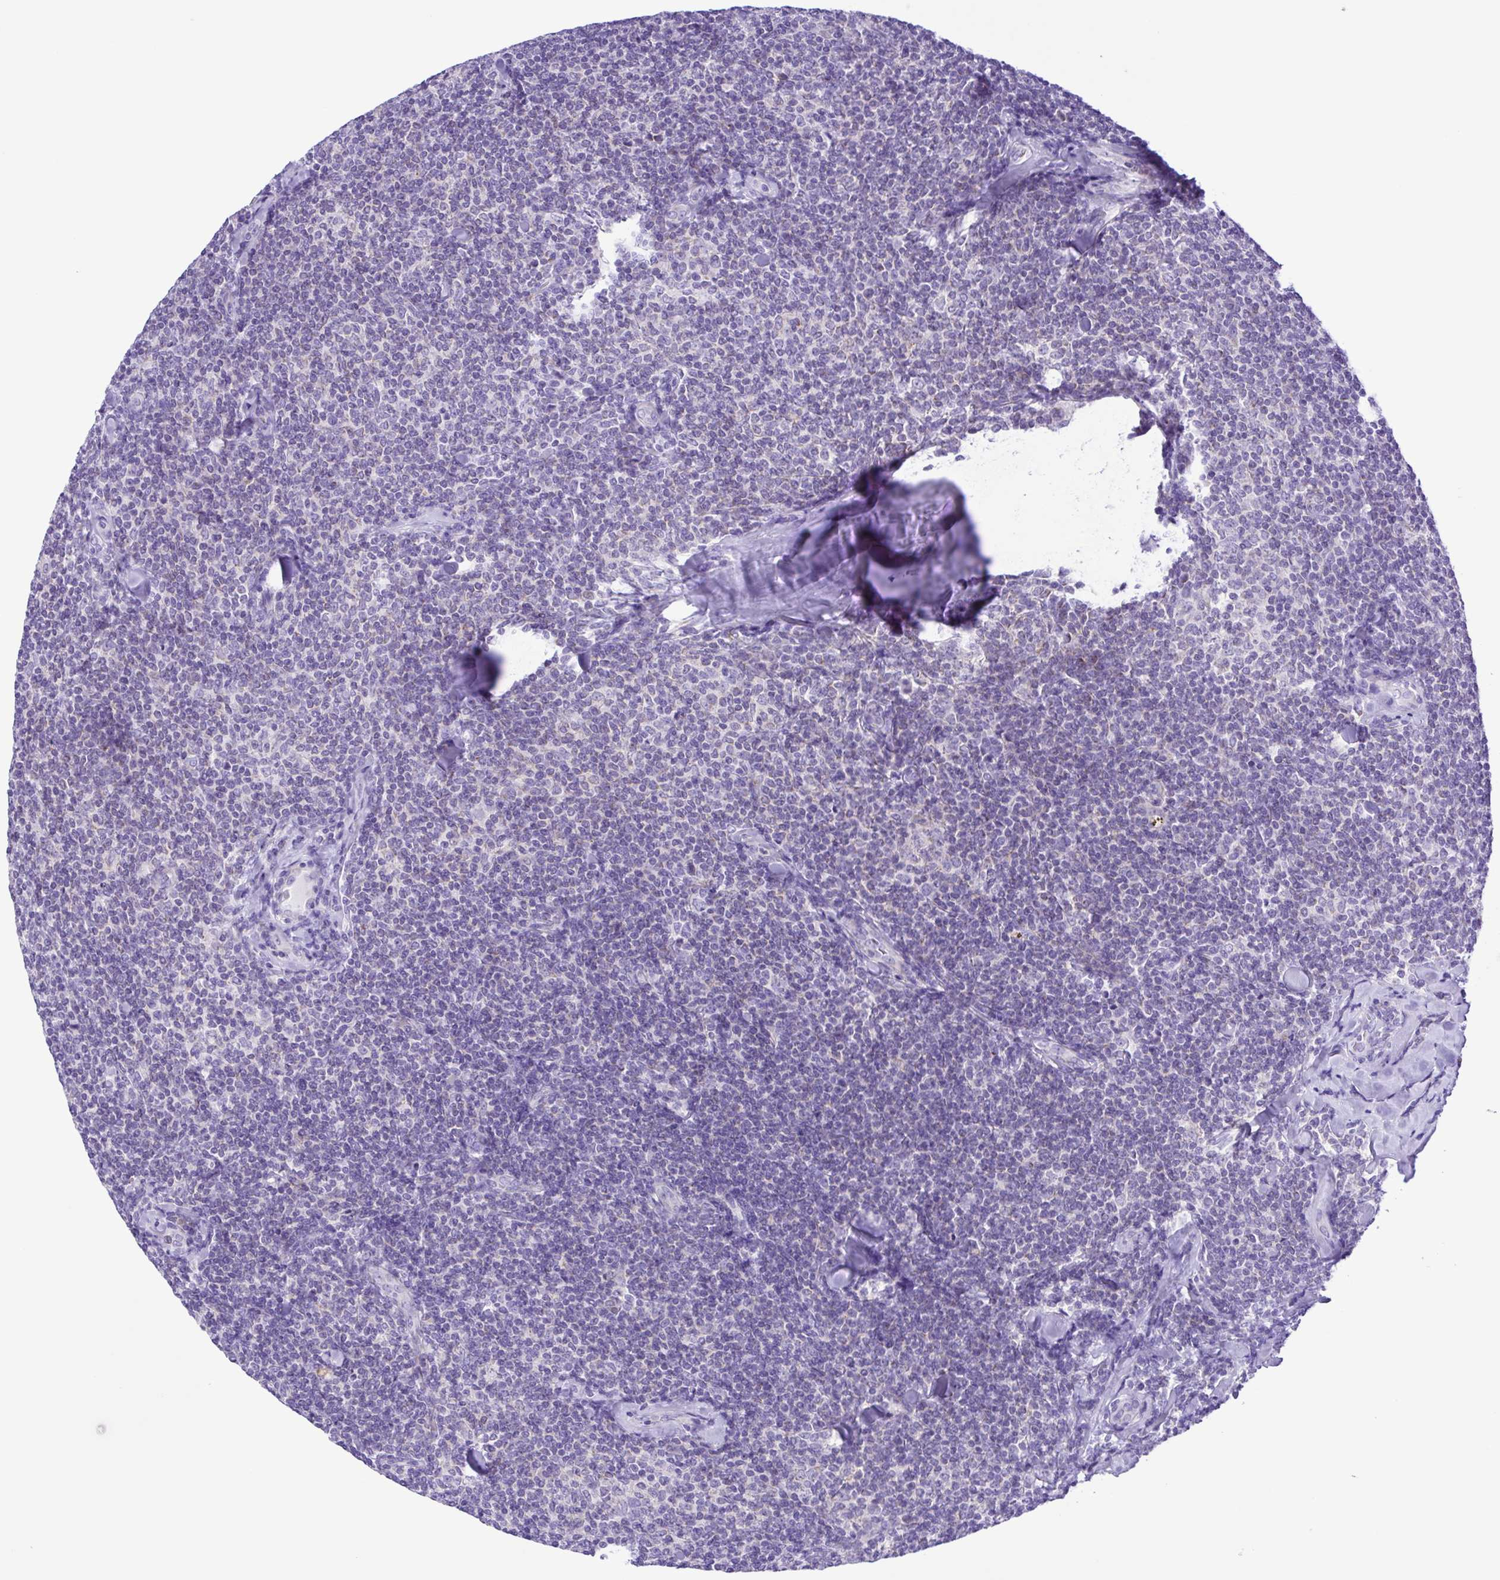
{"staining": {"intensity": "negative", "quantity": "none", "location": "none"}, "tissue": "lymphoma", "cell_type": "Tumor cells", "image_type": "cancer", "snomed": [{"axis": "morphology", "description": "Malignant lymphoma, non-Hodgkin's type, Low grade"}, {"axis": "topography", "description": "Lymph node"}], "caption": "Immunohistochemical staining of low-grade malignant lymphoma, non-Hodgkin's type exhibits no significant expression in tumor cells.", "gene": "SYT1", "patient": {"sex": "female", "age": 56}}